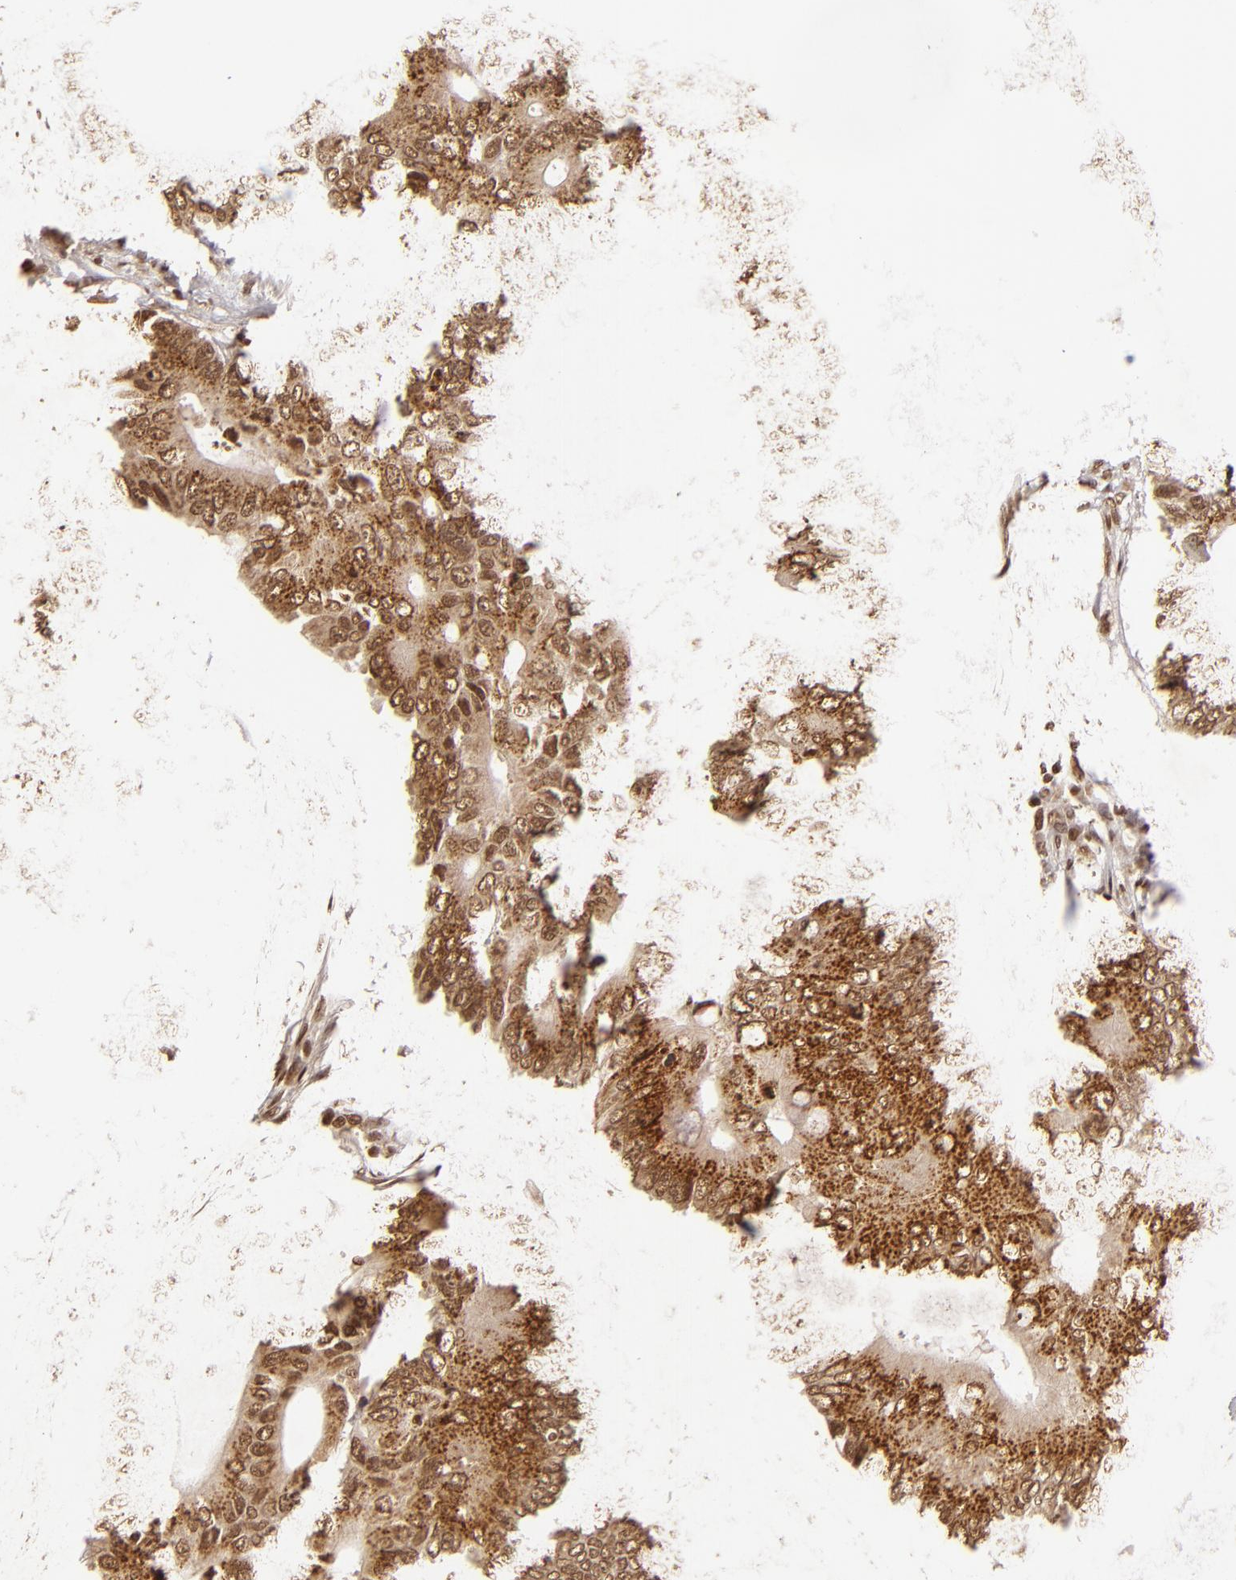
{"staining": {"intensity": "strong", "quantity": ">75%", "location": "cytoplasmic/membranous,nuclear"}, "tissue": "colorectal cancer", "cell_type": "Tumor cells", "image_type": "cancer", "snomed": [{"axis": "morphology", "description": "Adenocarcinoma, NOS"}, {"axis": "topography", "description": "Colon"}], "caption": "This photomicrograph reveals colorectal cancer (adenocarcinoma) stained with IHC to label a protein in brown. The cytoplasmic/membranous and nuclear of tumor cells show strong positivity for the protein. Nuclei are counter-stained blue.", "gene": "CUL3", "patient": {"sex": "male", "age": 71}}